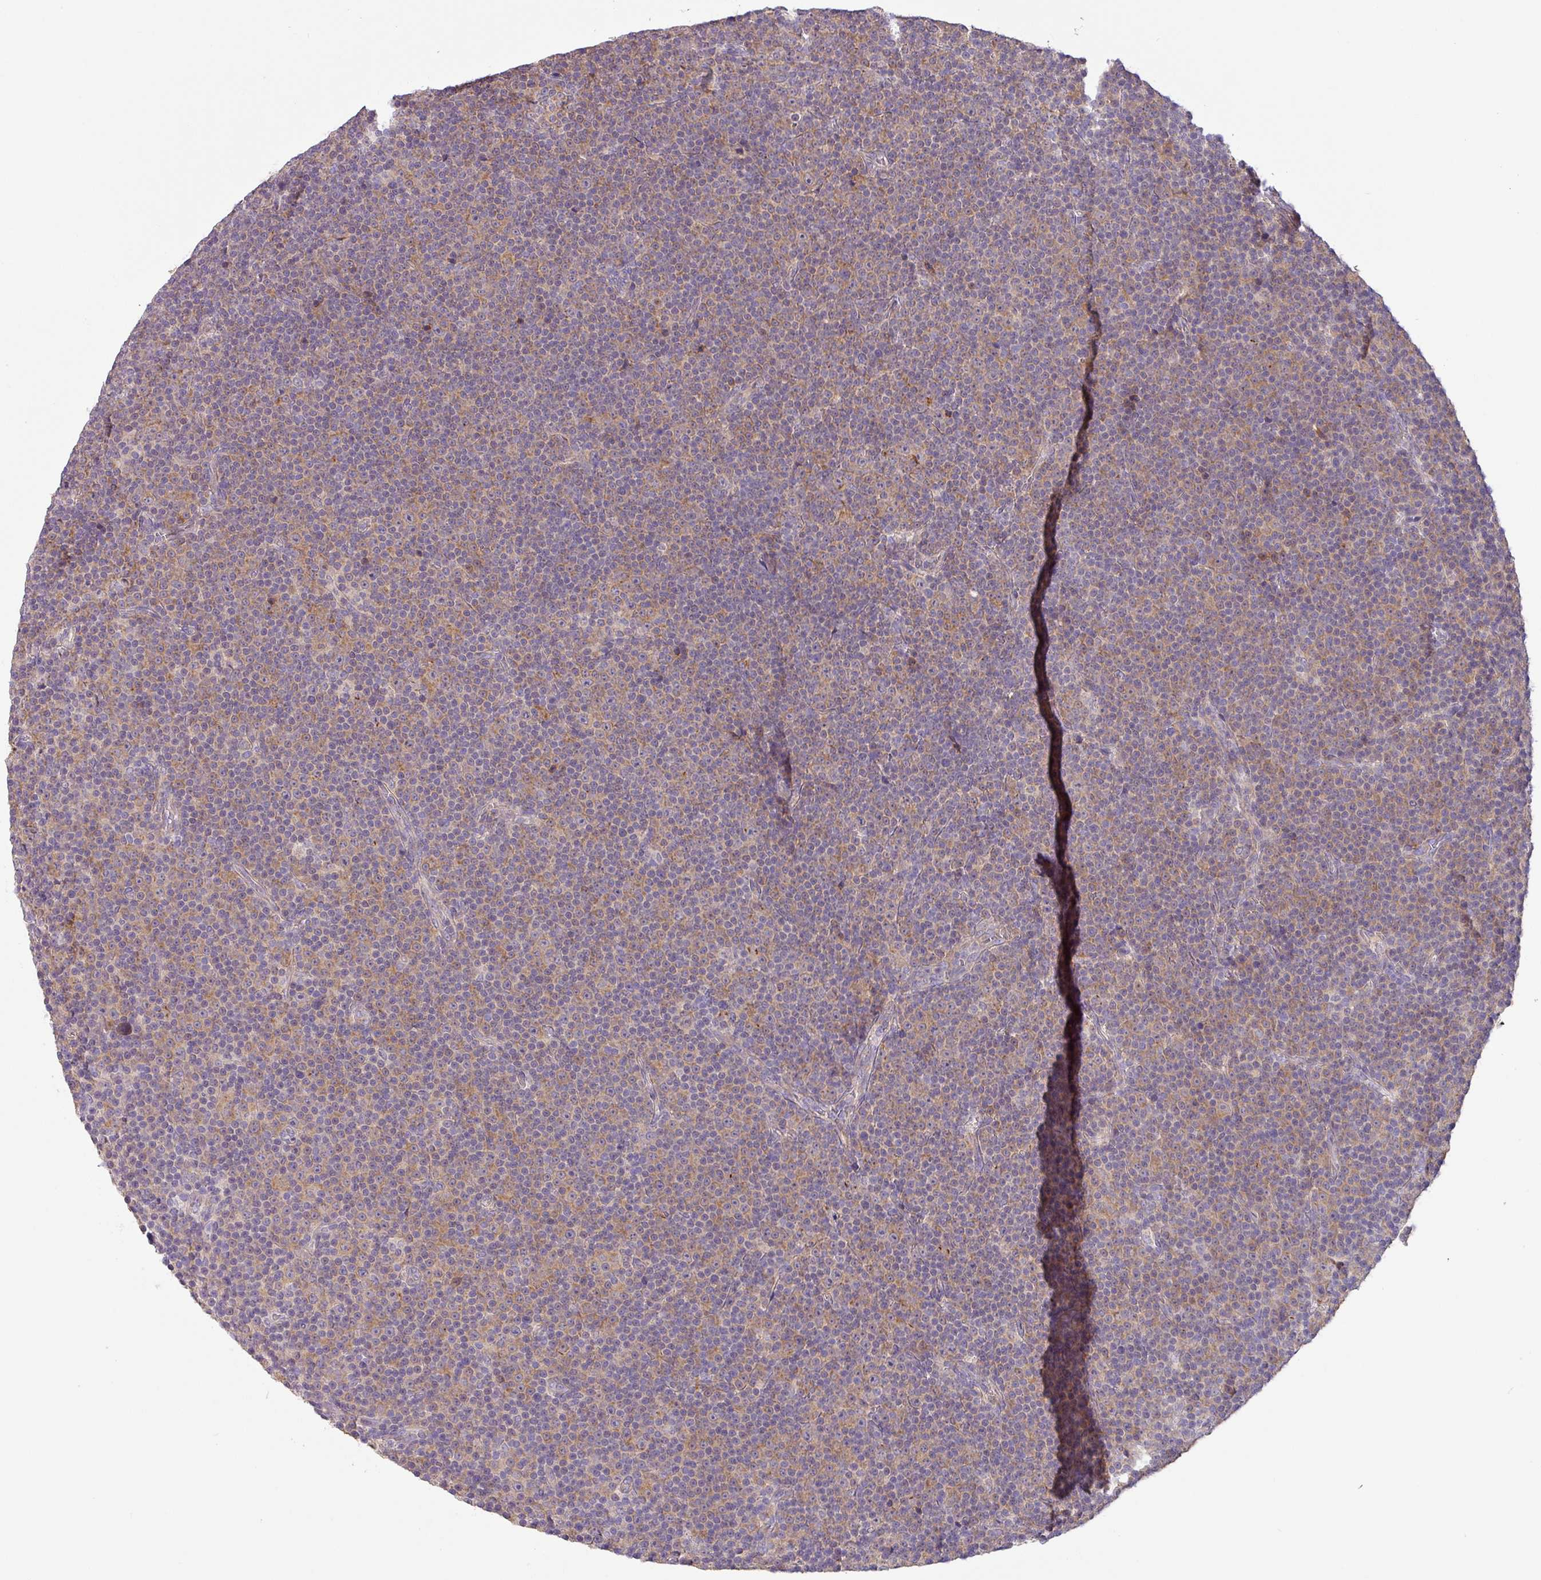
{"staining": {"intensity": "weak", "quantity": "25%-75%", "location": "cytoplasmic/membranous"}, "tissue": "lymphoma", "cell_type": "Tumor cells", "image_type": "cancer", "snomed": [{"axis": "morphology", "description": "Malignant lymphoma, non-Hodgkin's type, Low grade"}, {"axis": "topography", "description": "Lymph node"}], "caption": "Immunohistochemistry (IHC) staining of lymphoma, which displays low levels of weak cytoplasmic/membranous positivity in about 25%-75% of tumor cells indicating weak cytoplasmic/membranous protein expression. The staining was performed using DAB (3,3'-diaminobenzidine) (brown) for protein detection and nuclei were counterstained in hematoxylin (blue).", "gene": "GALNT12", "patient": {"sex": "female", "age": 67}}